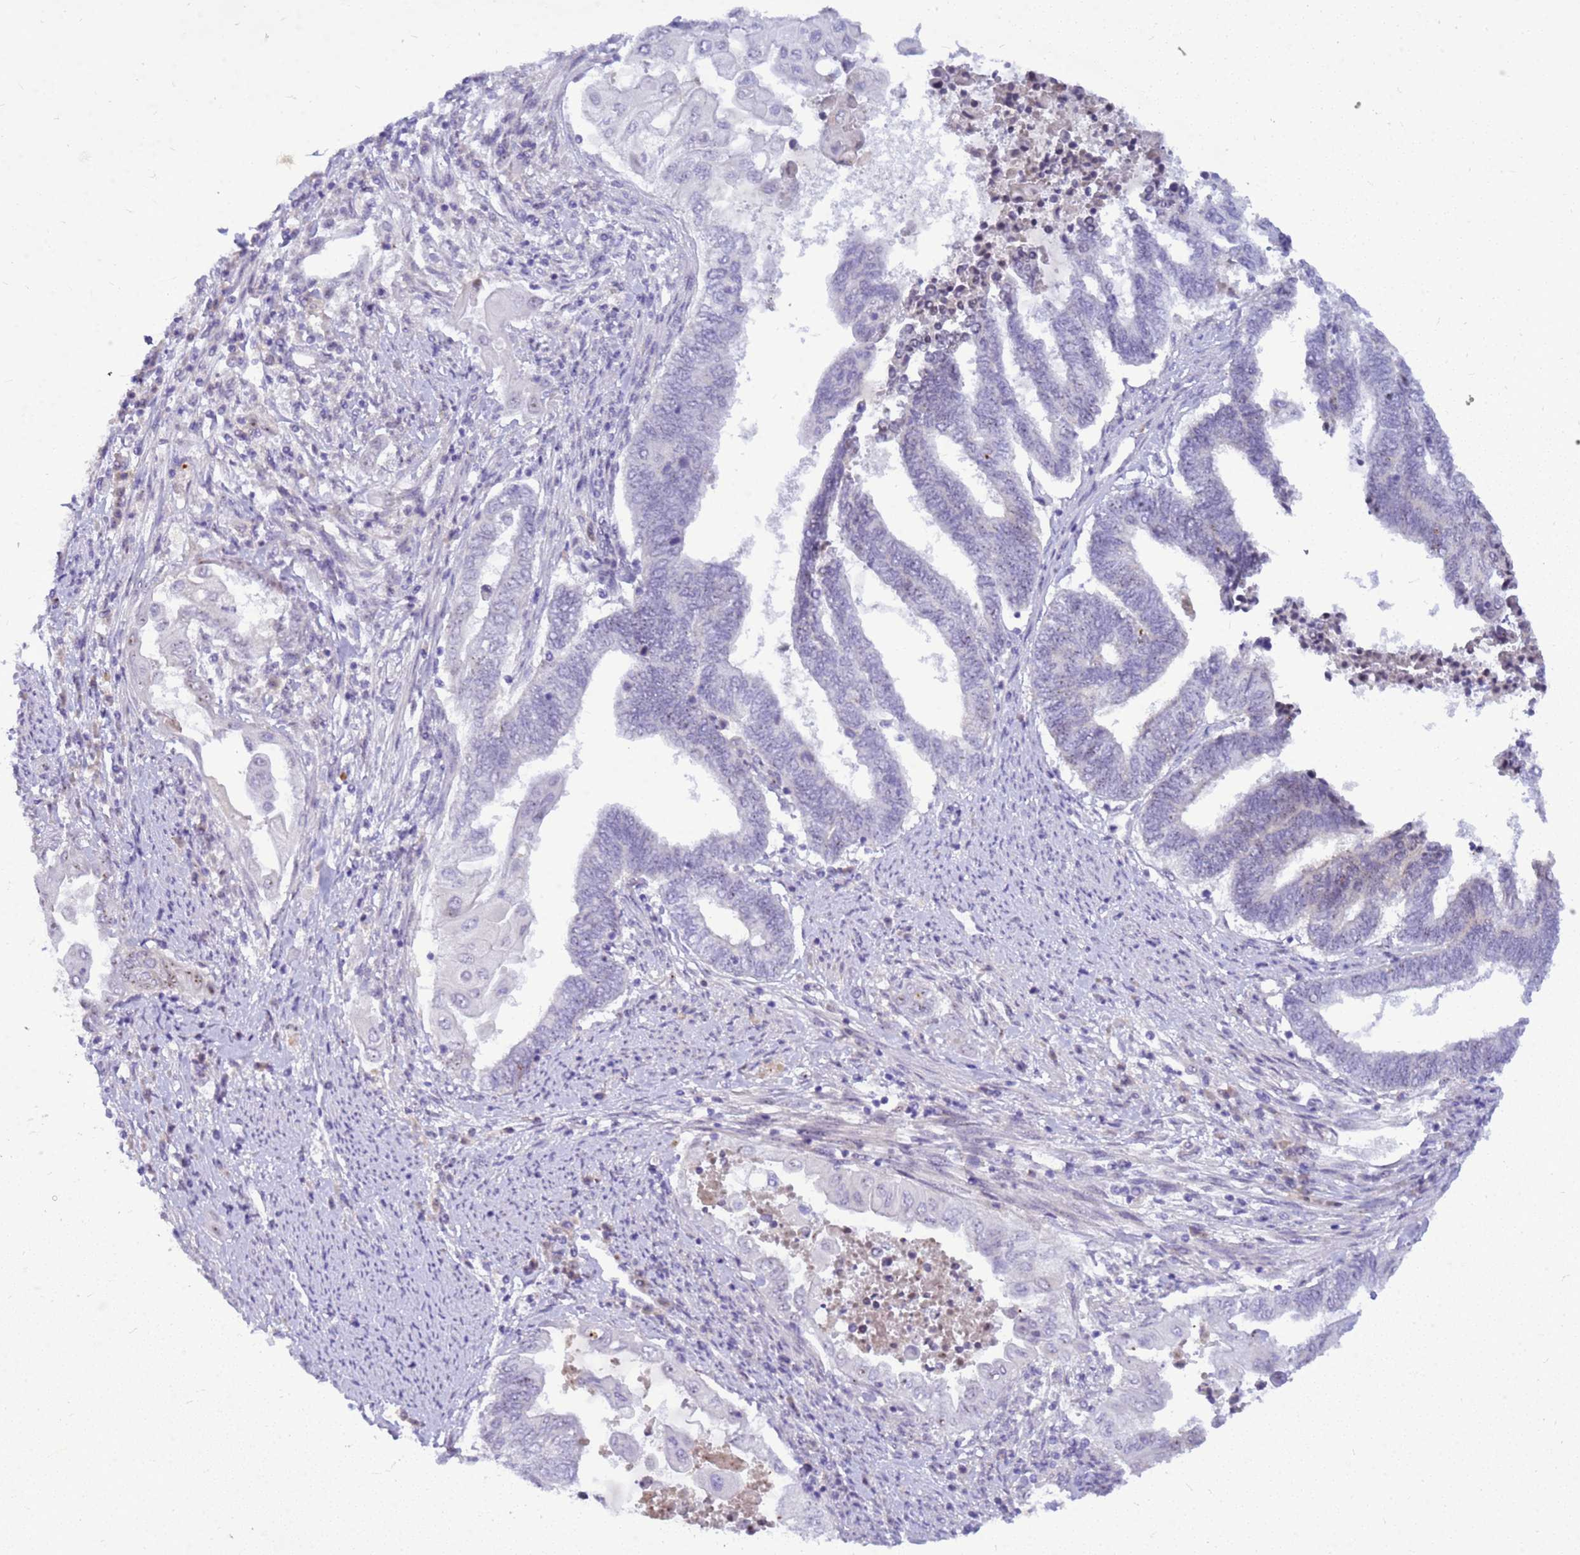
{"staining": {"intensity": "negative", "quantity": "none", "location": "none"}, "tissue": "endometrial cancer", "cell_type": "Tumor cells", "image_type": "cancer", "snomed": [{"axis": "morphology", "description": "Adenocarcinoma, NOS"}, {"axis": "topography", "description": "Uterus"}, {"axis": "topography", "description": "Endometrium"}], "caption": "High power microscopy histopathology image of an immunohistochemistry (IHC) micrograph of endometrial cancer (adenocarcinoma), revealing no significant staining in tumor cells.", "gene": "DMRTC2", "patient": {"sex": "female", "age": 70}}